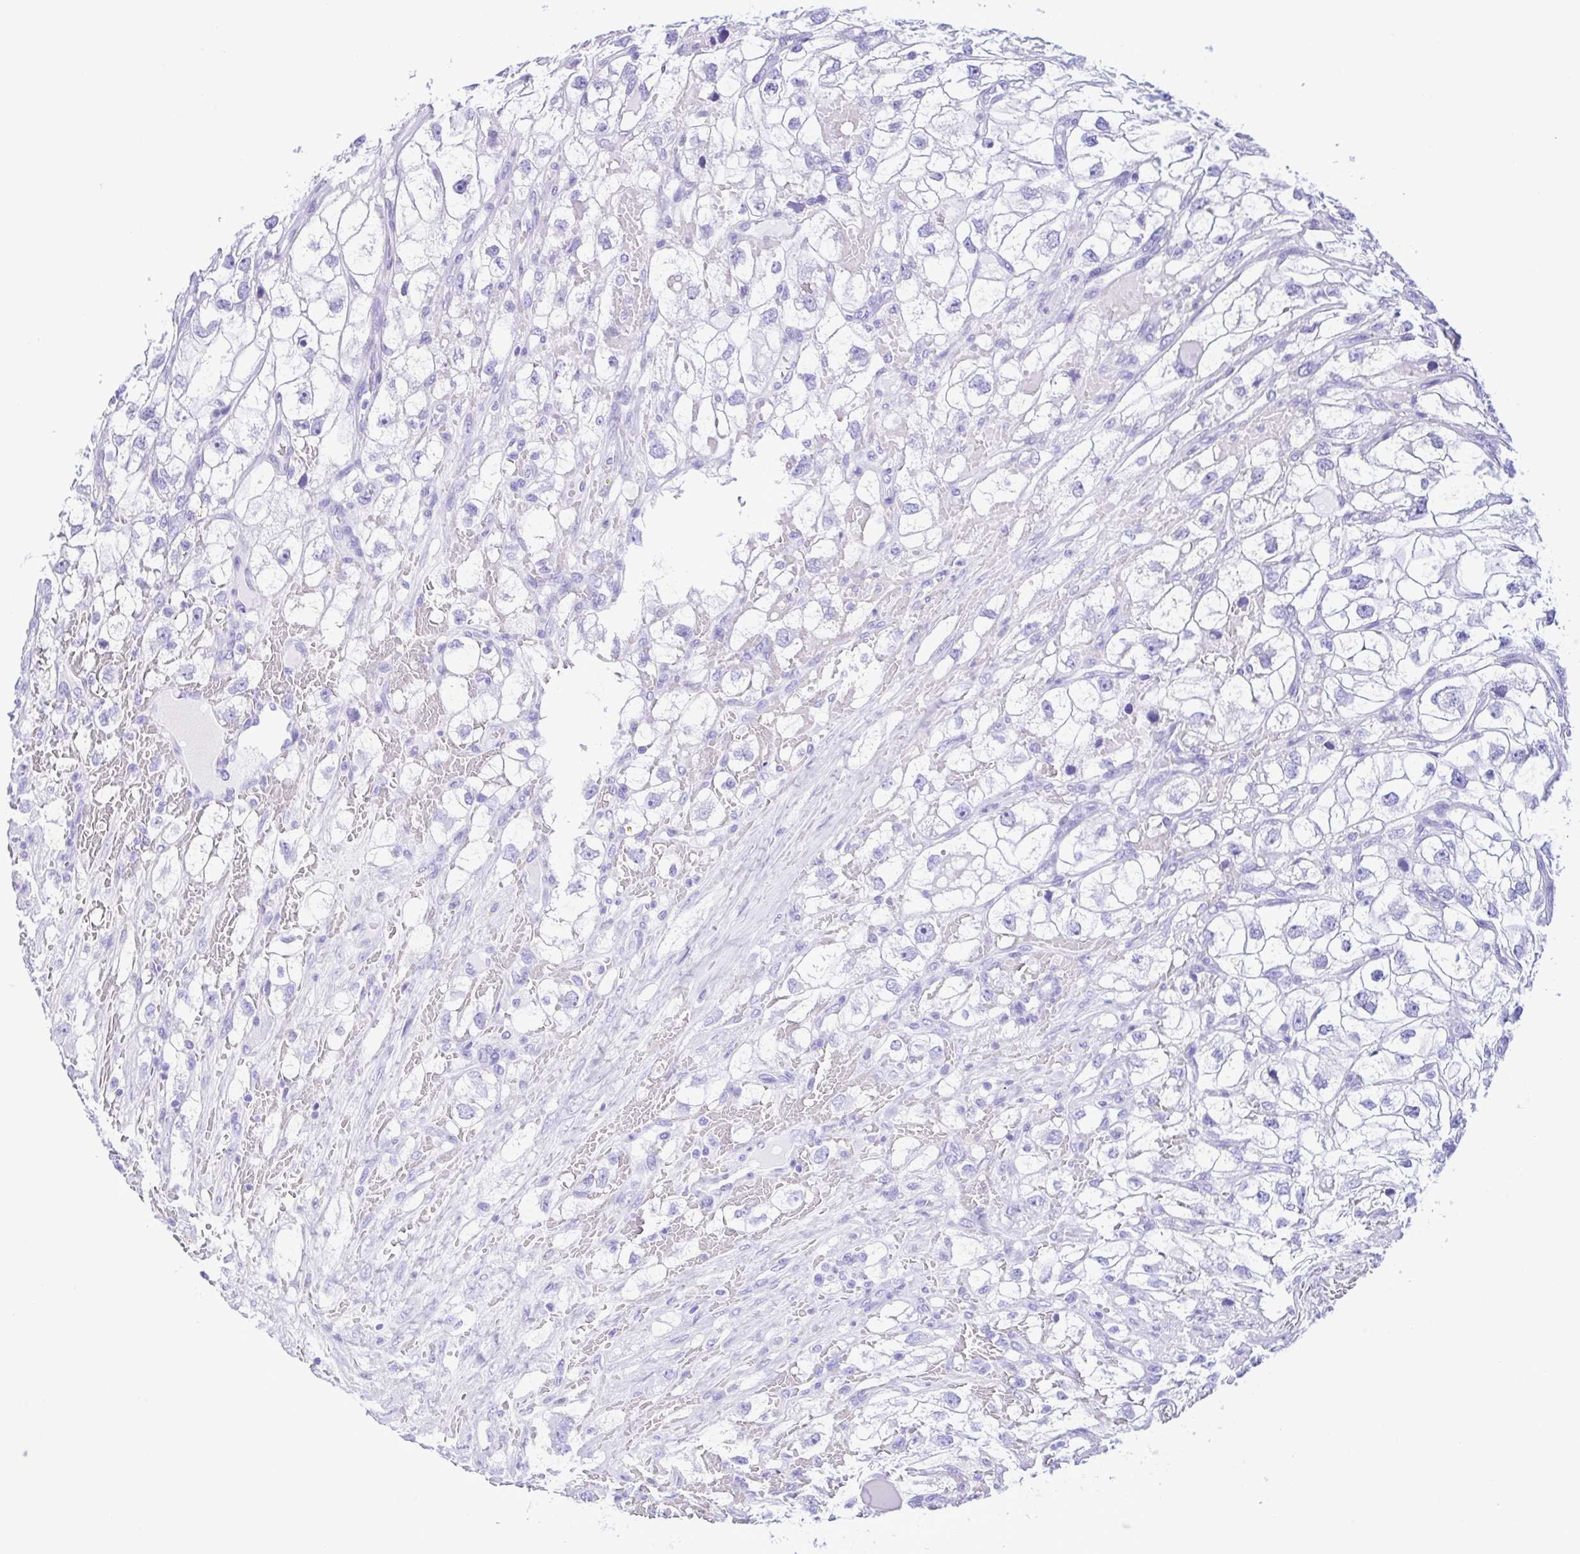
{"staining": {"intensity": "negative", "quantity": "none", "location": "none"}, "tissue": "renal cancer", "cell_type": "Tumor cells", "image_type": "cancer", "snomed": [{"axis": "morphology", "description": "Adenocarcinoma, NOS"}, {"axis": "topography", "description": "Kidney"}], "caption": "Tumor cells are negative for protein expression in human adenocarcinoma (renal).", "gene": "CYP11B1", "patient": {"sex": "male", "age": 59}}